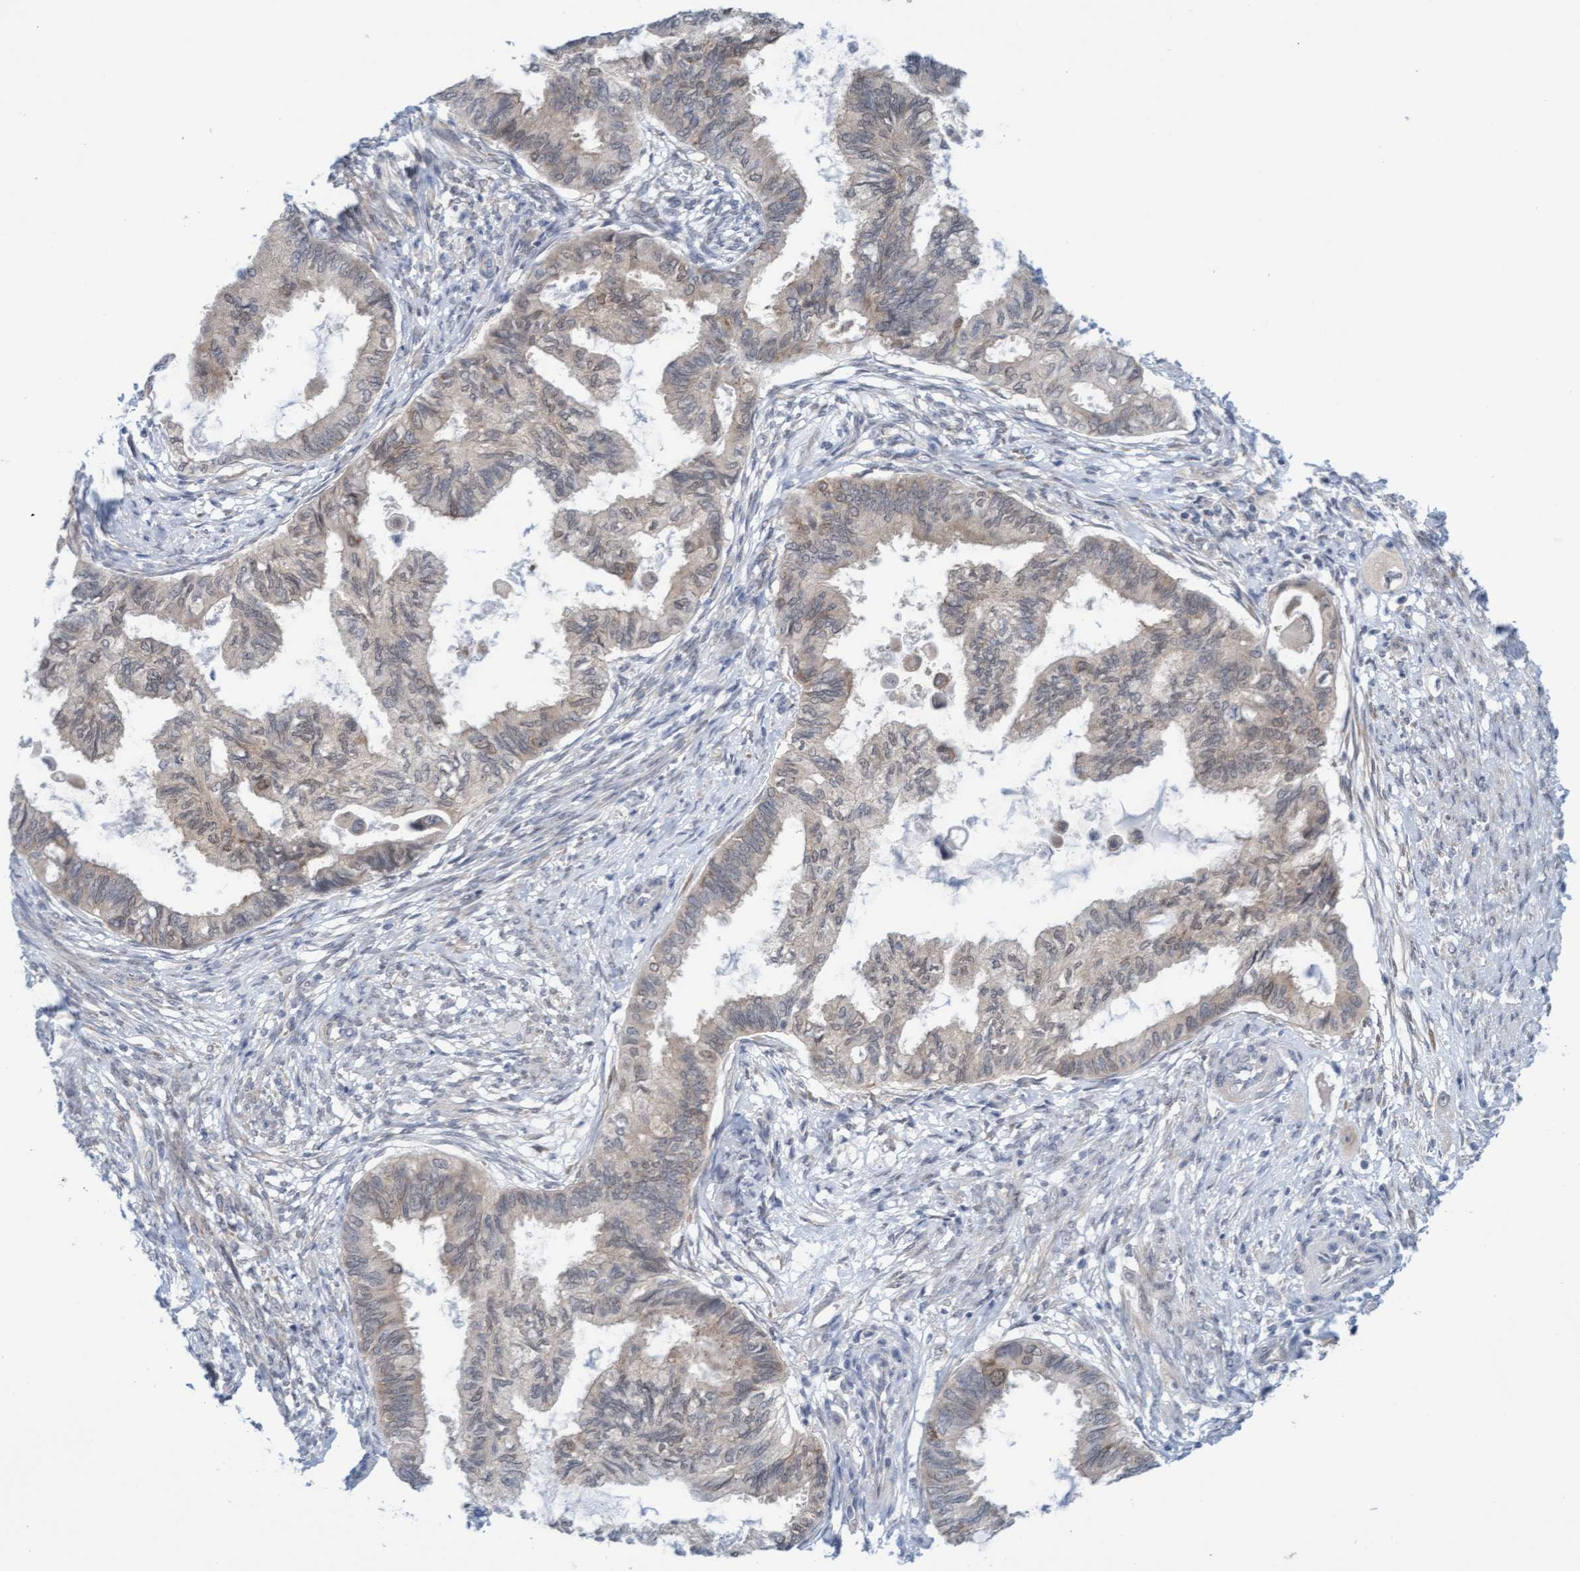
{"staining": {"intensity": "weak", "quantity": ">75%", "location": "cytoplasmic/membranous"}, "tissue": "cervical cancer", "cell_type": "Tumor cells", "image_type": "cancer", "snomed": [{"axis": "morphology", "description": "Normal tissue, NOS"}, {"axis": "morphology", "description": "Adenocarcinoma, NOS"}, {"axis": "topography", "description": "Cervix"}, {"axis": "topography", "description": "Endometrium"}], "caption": "Immunohistochemical staining of human adenocarcinoma (cervical) demonstrates low levels of weak cytoplasmic/membranous expression in about >75% of tumor cells. The protein of interest is shown in brown color, while the nuclei are stained blue.", "gene": "AMZ2", "patient": {"sex": "female", "age": 86}}